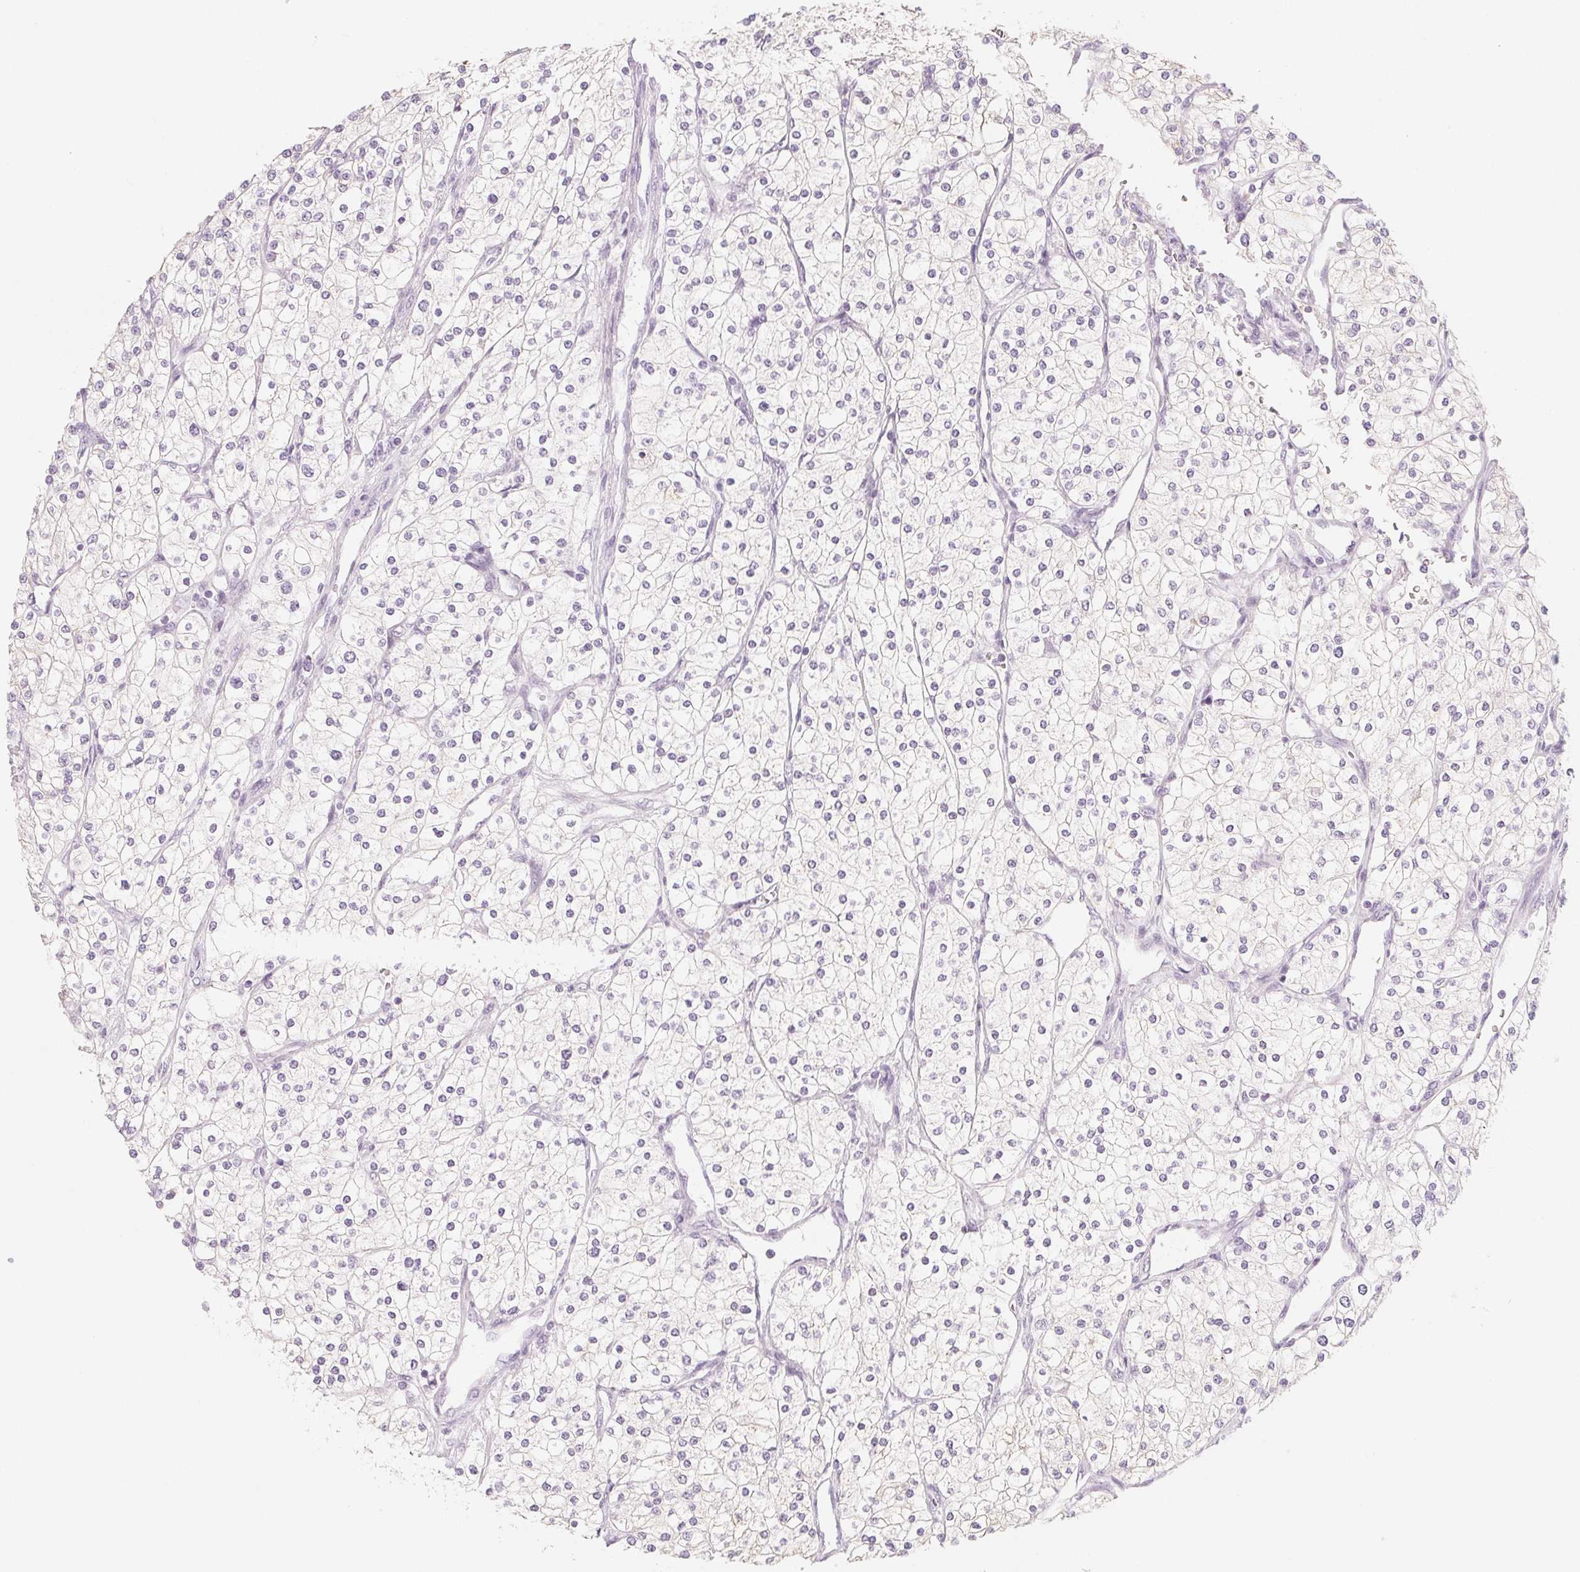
{"staining": {"intensity": "negative", "quantity": "none", "location": "none"}, "tissue": "renal cancer", "cell_type": "Tumor cells", "image_type": "cancer", "snomed": [{"axis": "morphology", "description": "Adenocarcinoma, NOS"}, {"axis": "topography", "description": "Kidney"}], "caption": "Immunohistochemistry (IHC) of renal adenocarcinoma displays no positivity in tumor cells. (Brightfield microscopy of DAB (3,3'-diaminobenzidine) immunohistochemistry at high magnification).", "gene": "SH3GL2", "patient": {"sex": "male", "age": 80}}